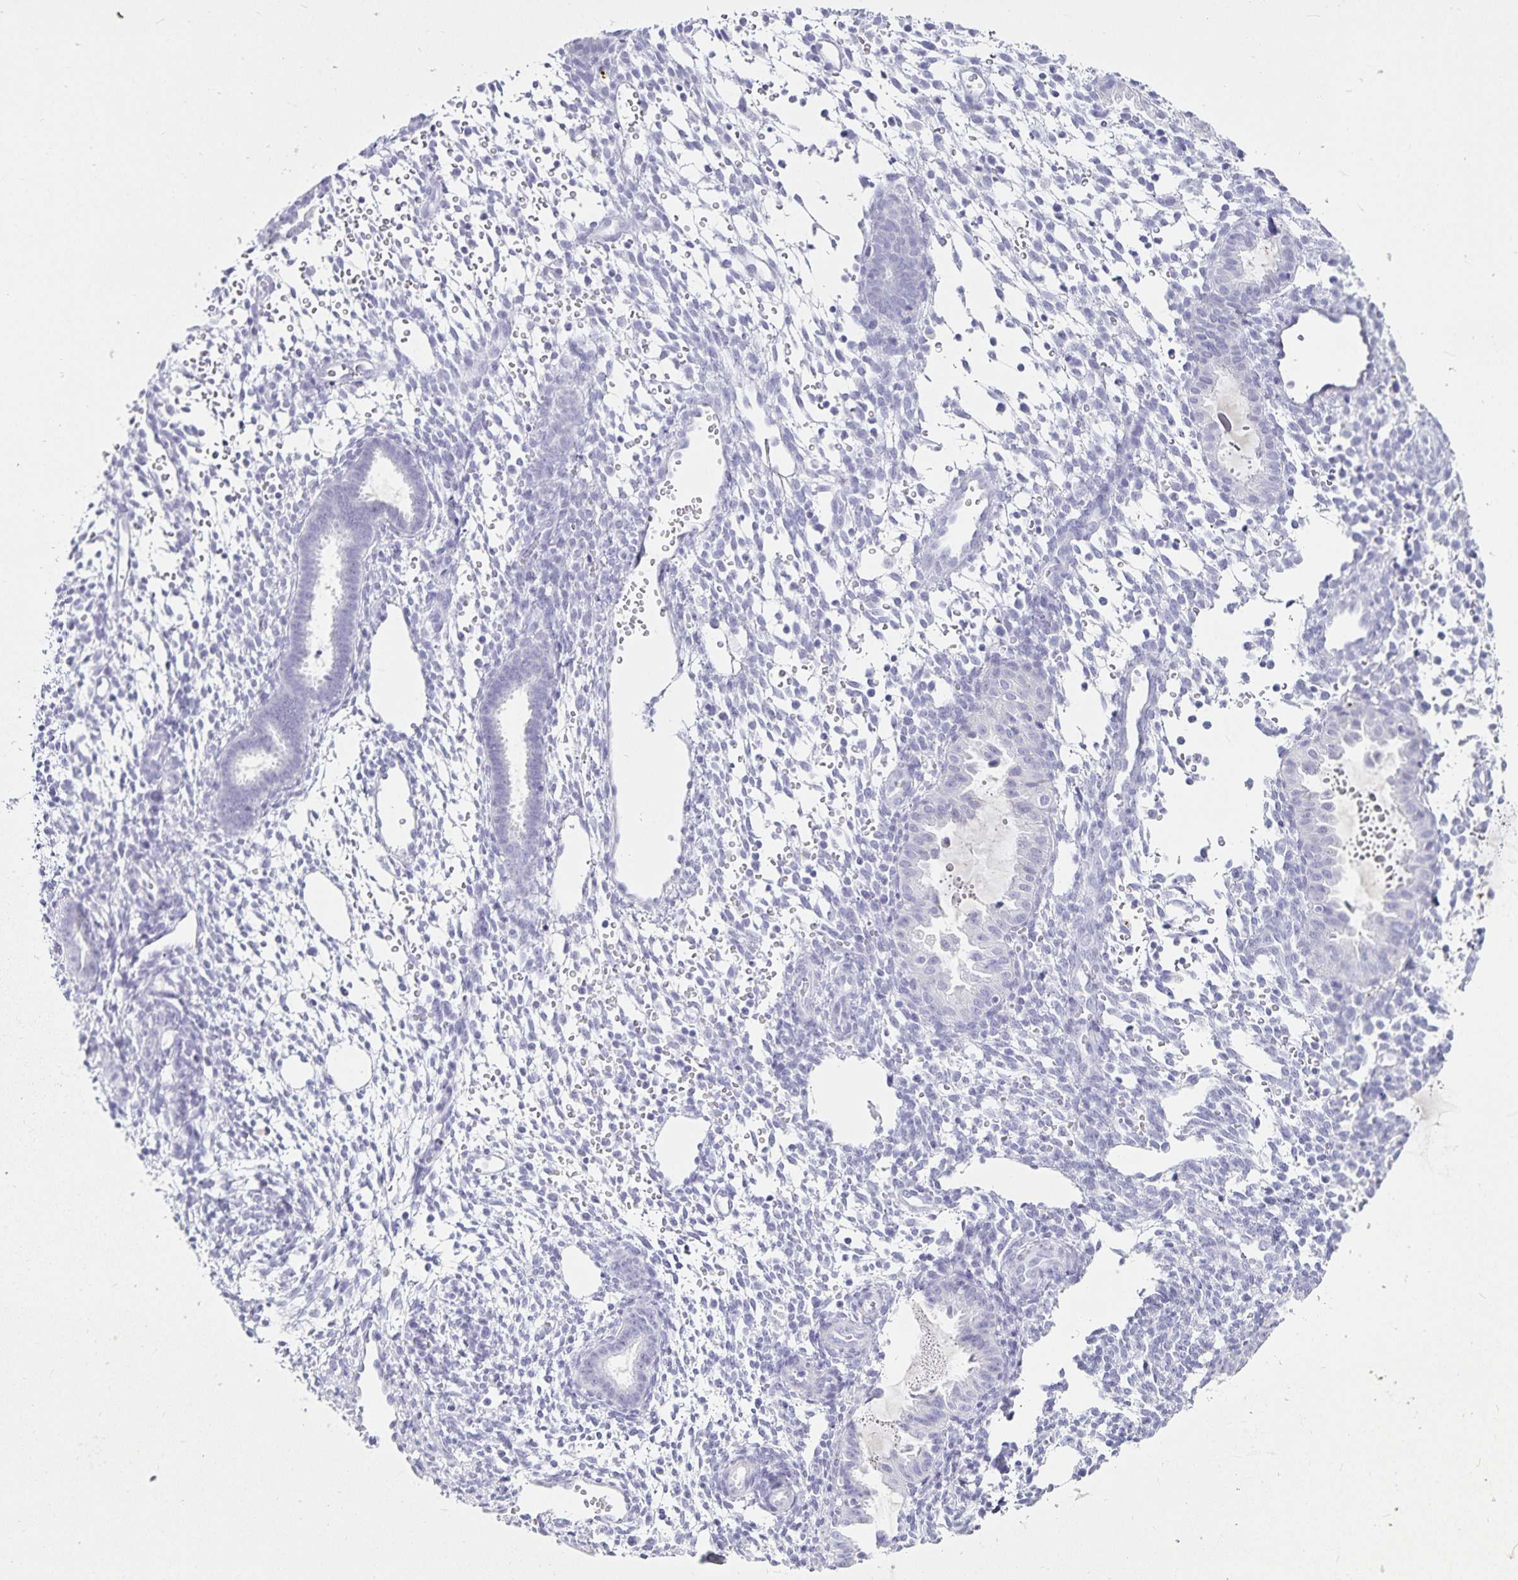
{"staining": {"intensity": "negative", "quantity": "none", "location": "none"}, "tissue": "endometrium", "cell_type": "Cells in endometrial stroma", "image_type": "normal", "snomed": [{"axis": "morphology", "description": "Normal tissue, NOS"}, {"axis": "topography", "description": "Endometrium"}], "caption": "Protein analysis of normal endometrium demonstrates no significant staining in cells in endometrial stroma.", "gene": "DEFA6", "patient": {"sex": "female", "age": 36}}